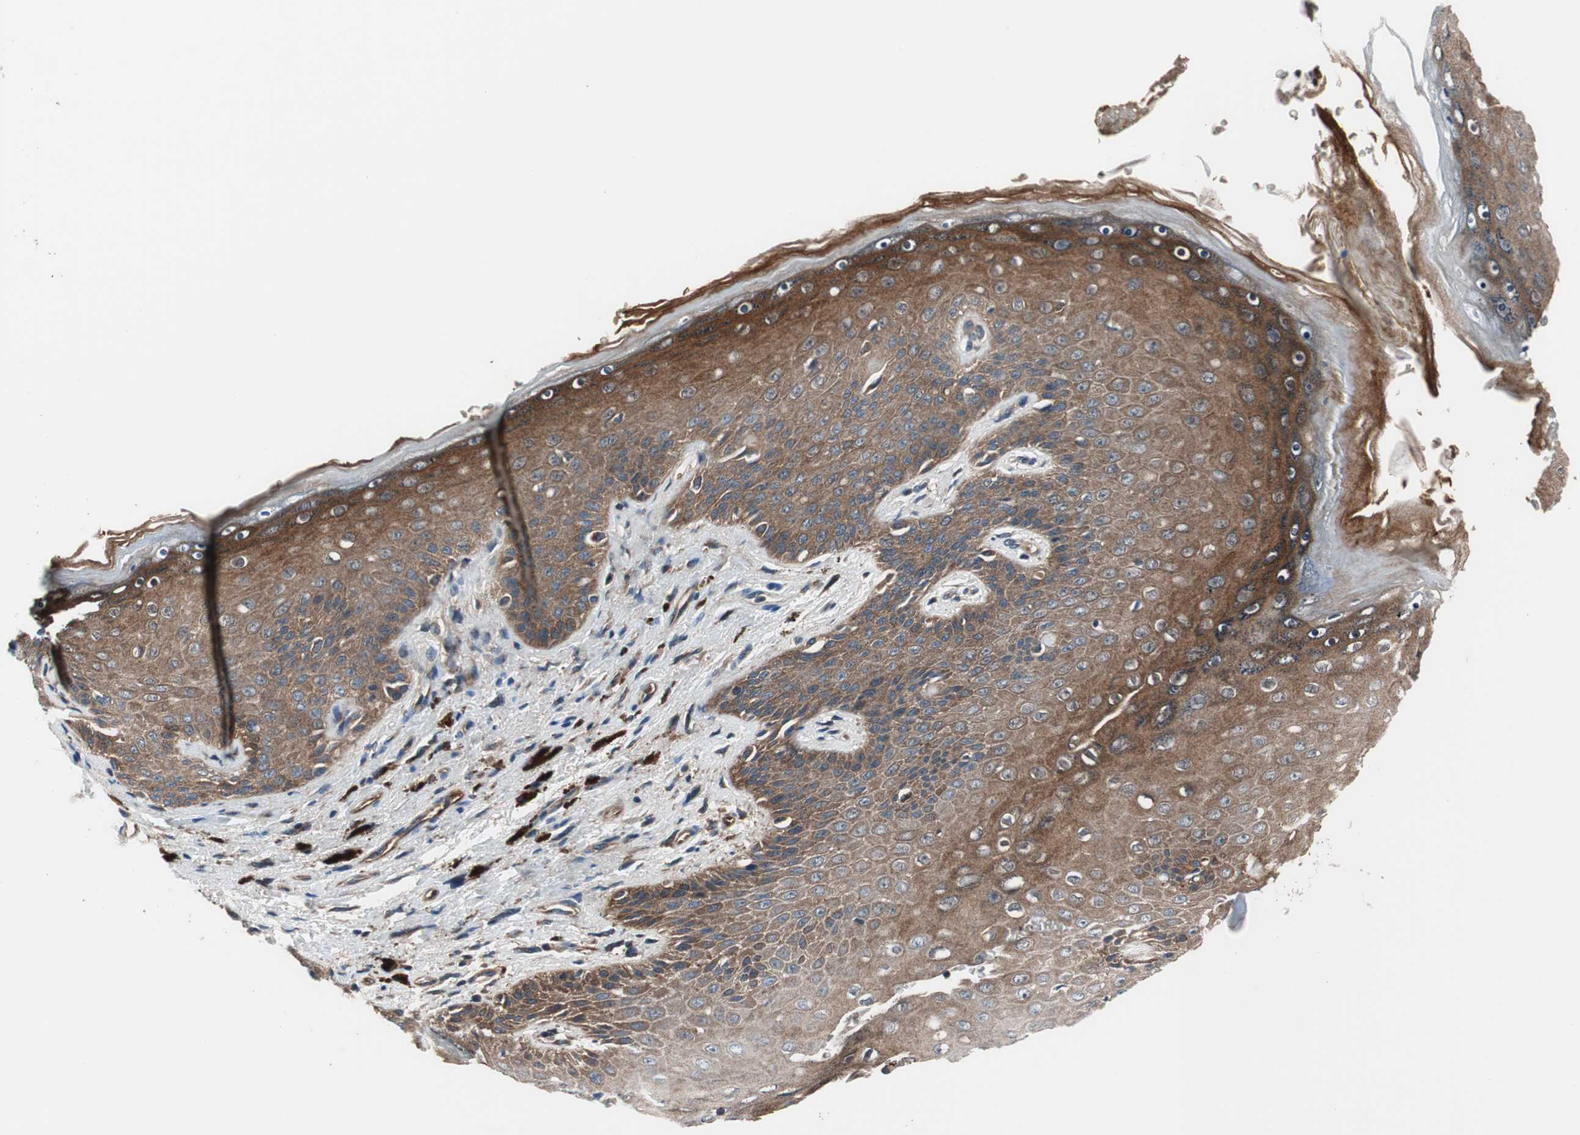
{"staining": {"intensity": "moderate", "quantity": "25%-75%", "location": "cytoplasmic/membranous"}, "tissue": "skin", "cell_type": "Epidermal cells", "image_type": "normal", "snomed": [{"axis": "morphology", "description": "Normal tissue, NOS"}, {"axis": "topography", "description": "Vulva"}], "caption": "This histopathology image demonstrates immunohistochemistry (IHC) staining of benign human skin, with medium moderate cytoplasmic/membranous staining in approximately 25%-75% of epidermal cells.", "gene": "PRDX2", "patient": {"sex": "female", "age": 54}}